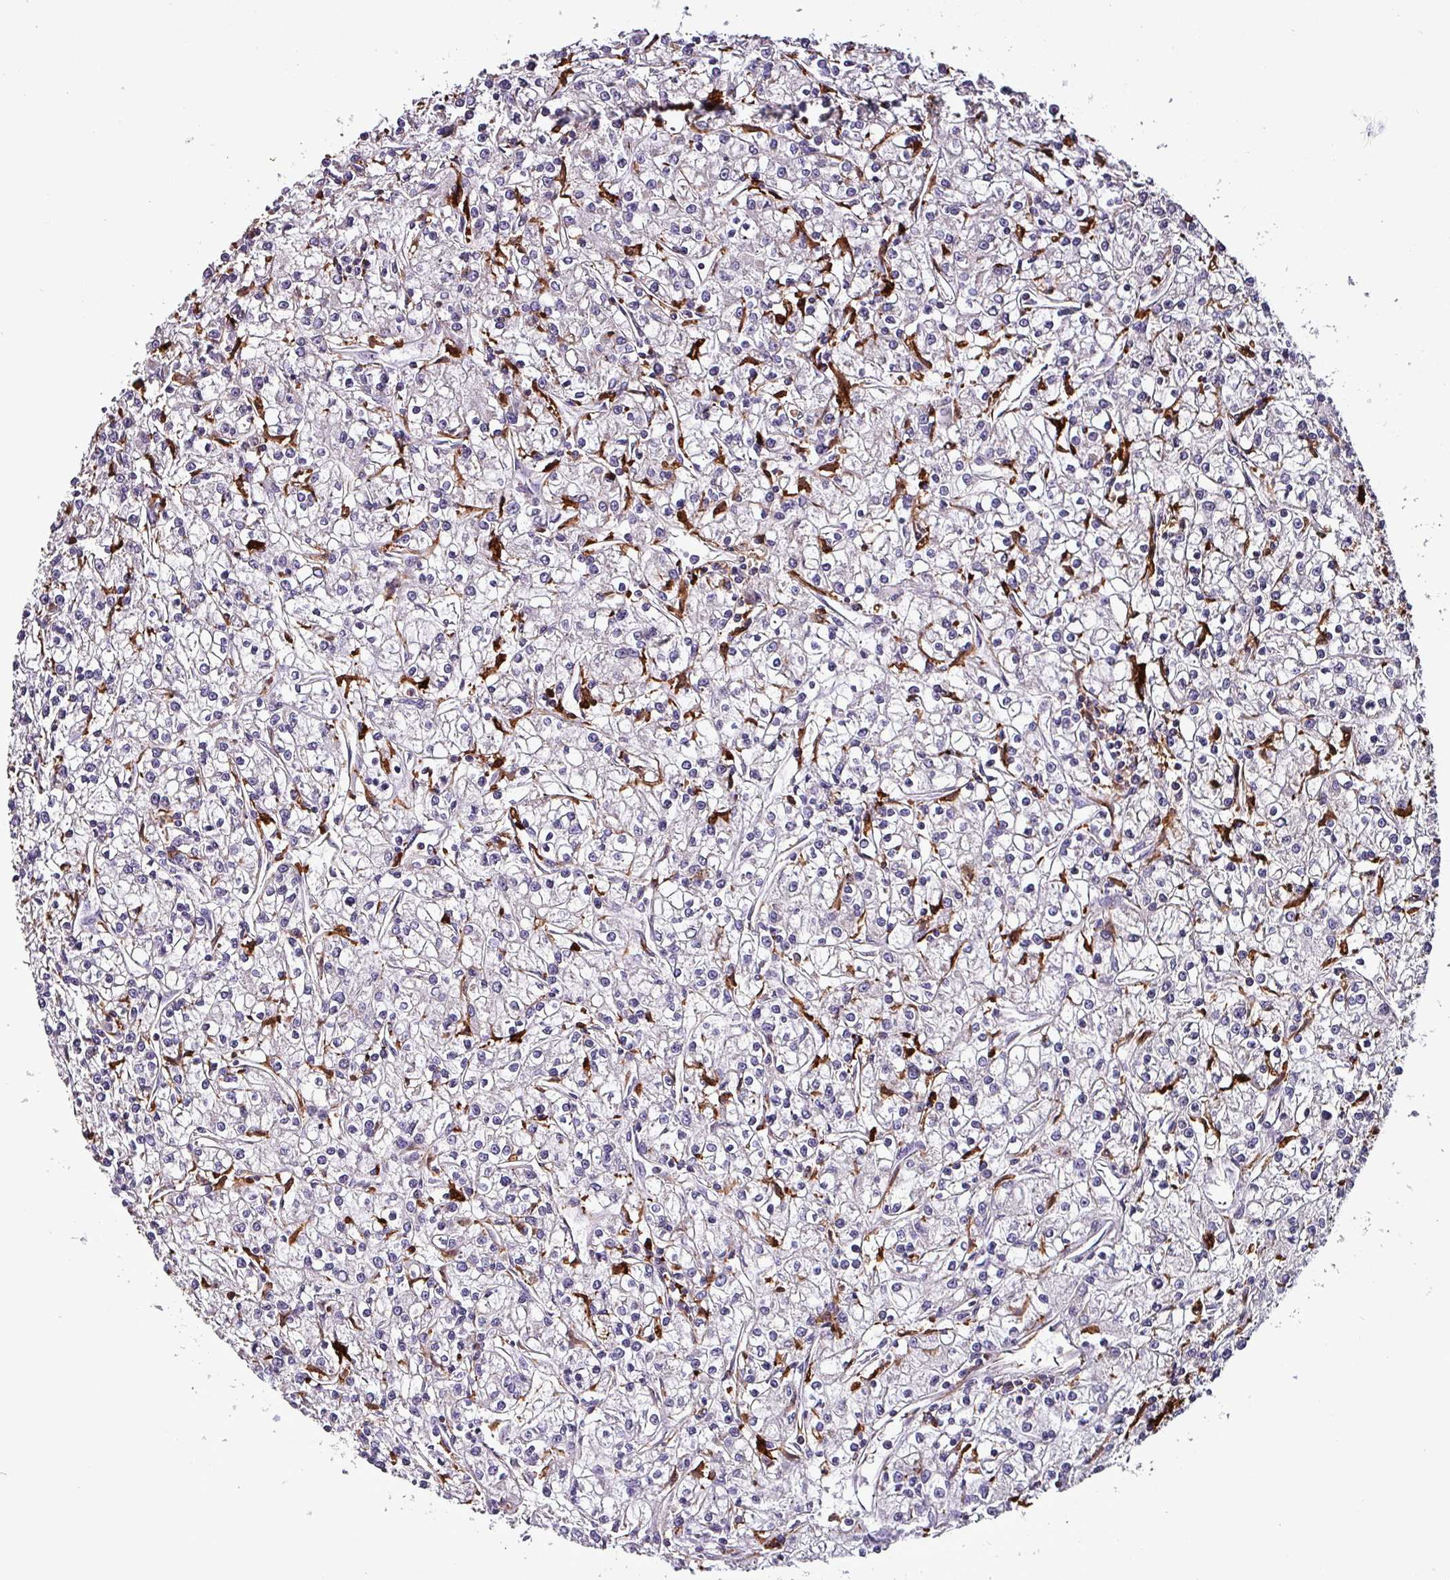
{"staining": {"intensity": "negative", "quantity": "none", "location": "none"}, "tissue": "renal cancer", "cell_type": "Tumor cells", "image_type": "cancer", "snomed": [{"axis": "morphology", "description": "Adenocarcinoma, NOS"}, {"axis": "topography", "description": "Kidney"}], "caption": "Tumor cells show no significant positivity in renal cancer.", "gene": "SCIN", "patient": {"sex": "female", "age": 59}}